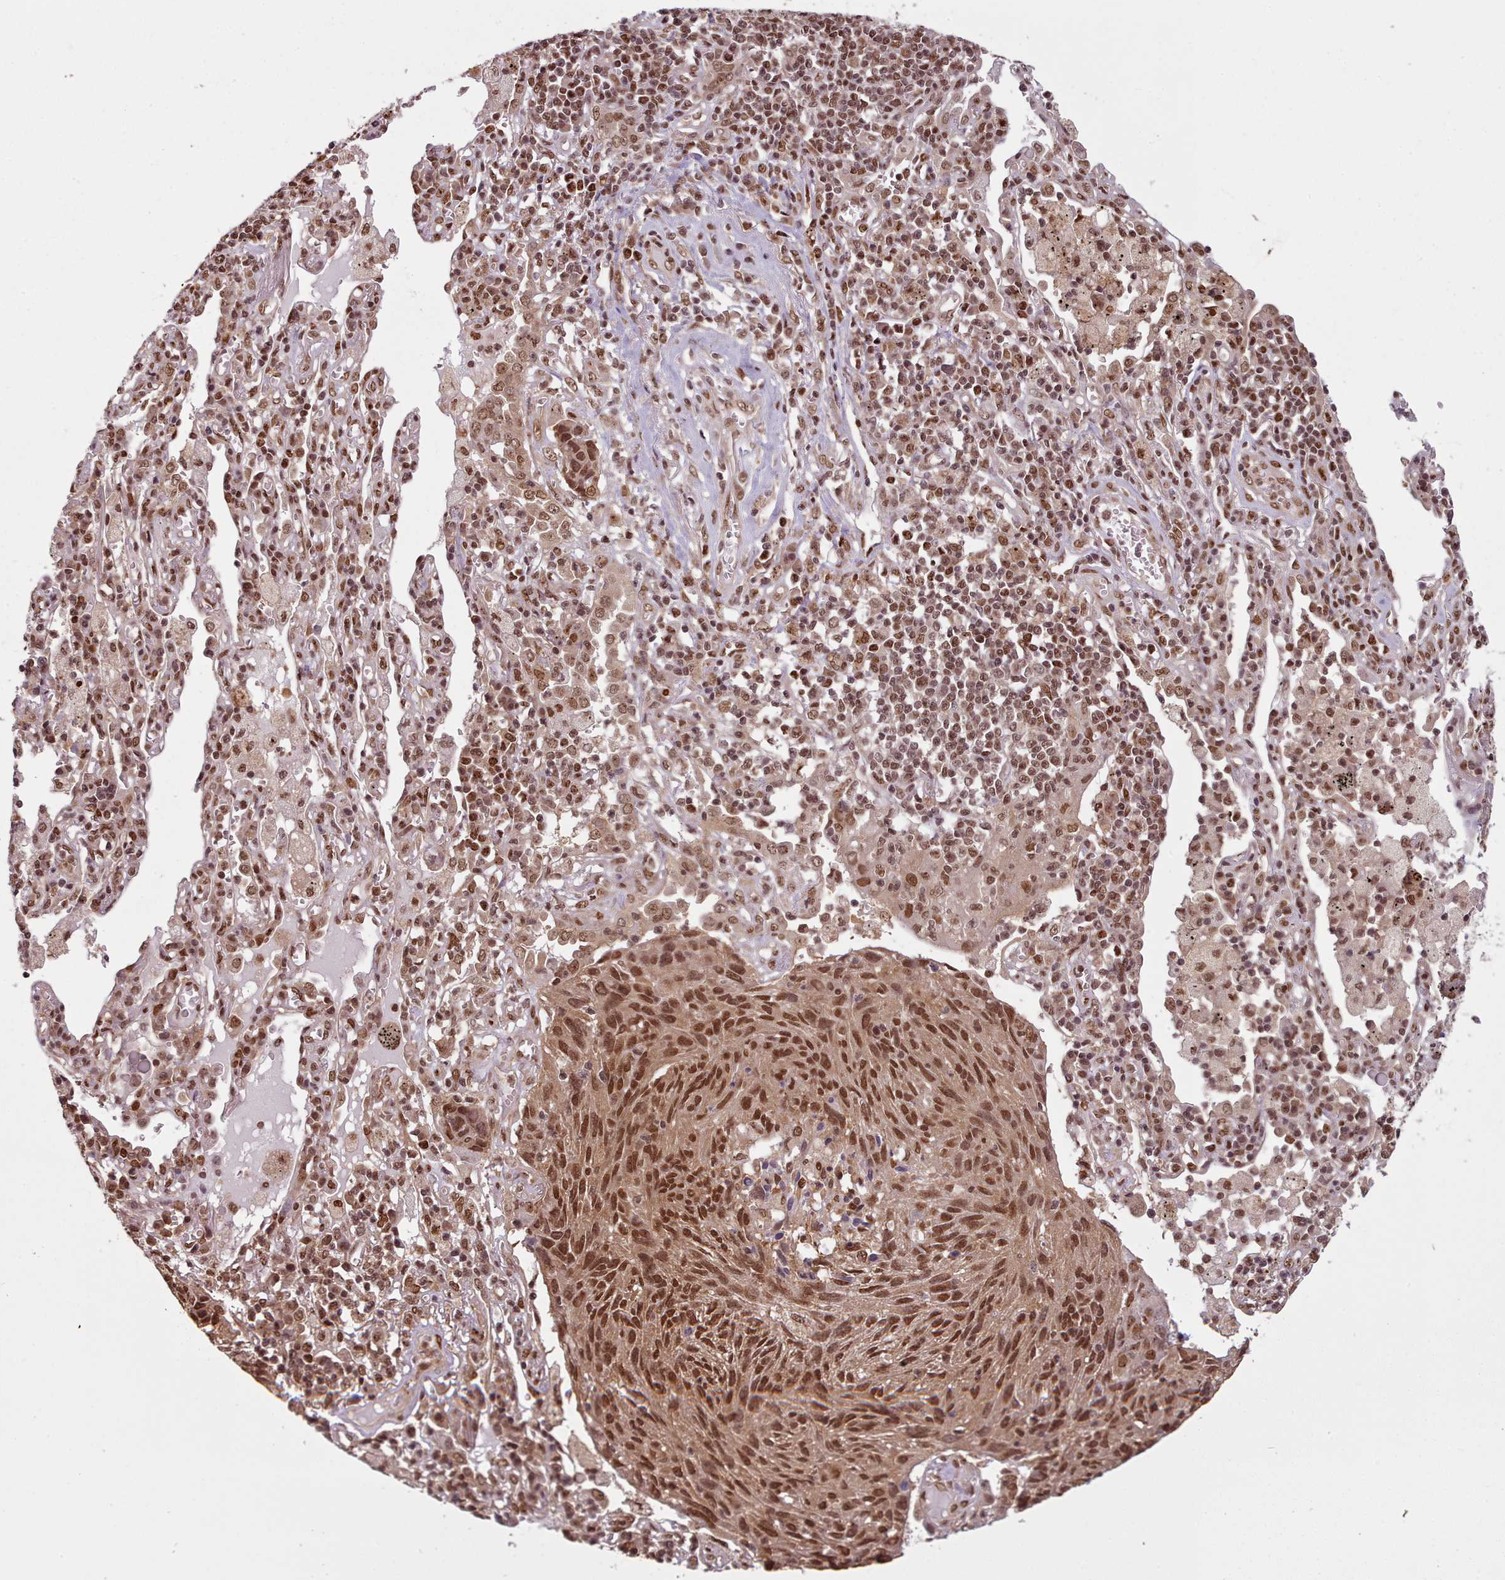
{"staining": {"intensity": "strong", "quantity": ">75%", "location": "nuclear"}, "tissue": "lung cancer", "cell_type": "Tumor cells", "image_type": "cancer", "snomed": [{"axis": "morphology", "description": "Squamous cell carcinoma, NOS"}, {"axis": "topography", "description": "Lung"}], "caption": "Lung squamous cell carcinoma stained with DAB (3,3'-diaminobenzidine) immunohistochemistry exhibits high levels of strong nuclear staining in approximately >75% of tumor cells. The protein is stained brown, and the nuclei are stained in blue (DAB IHC with brightfield microscopy, high magnification).", "gene": "RPS27A", "patient": {"sex": "female", "age": 66}}